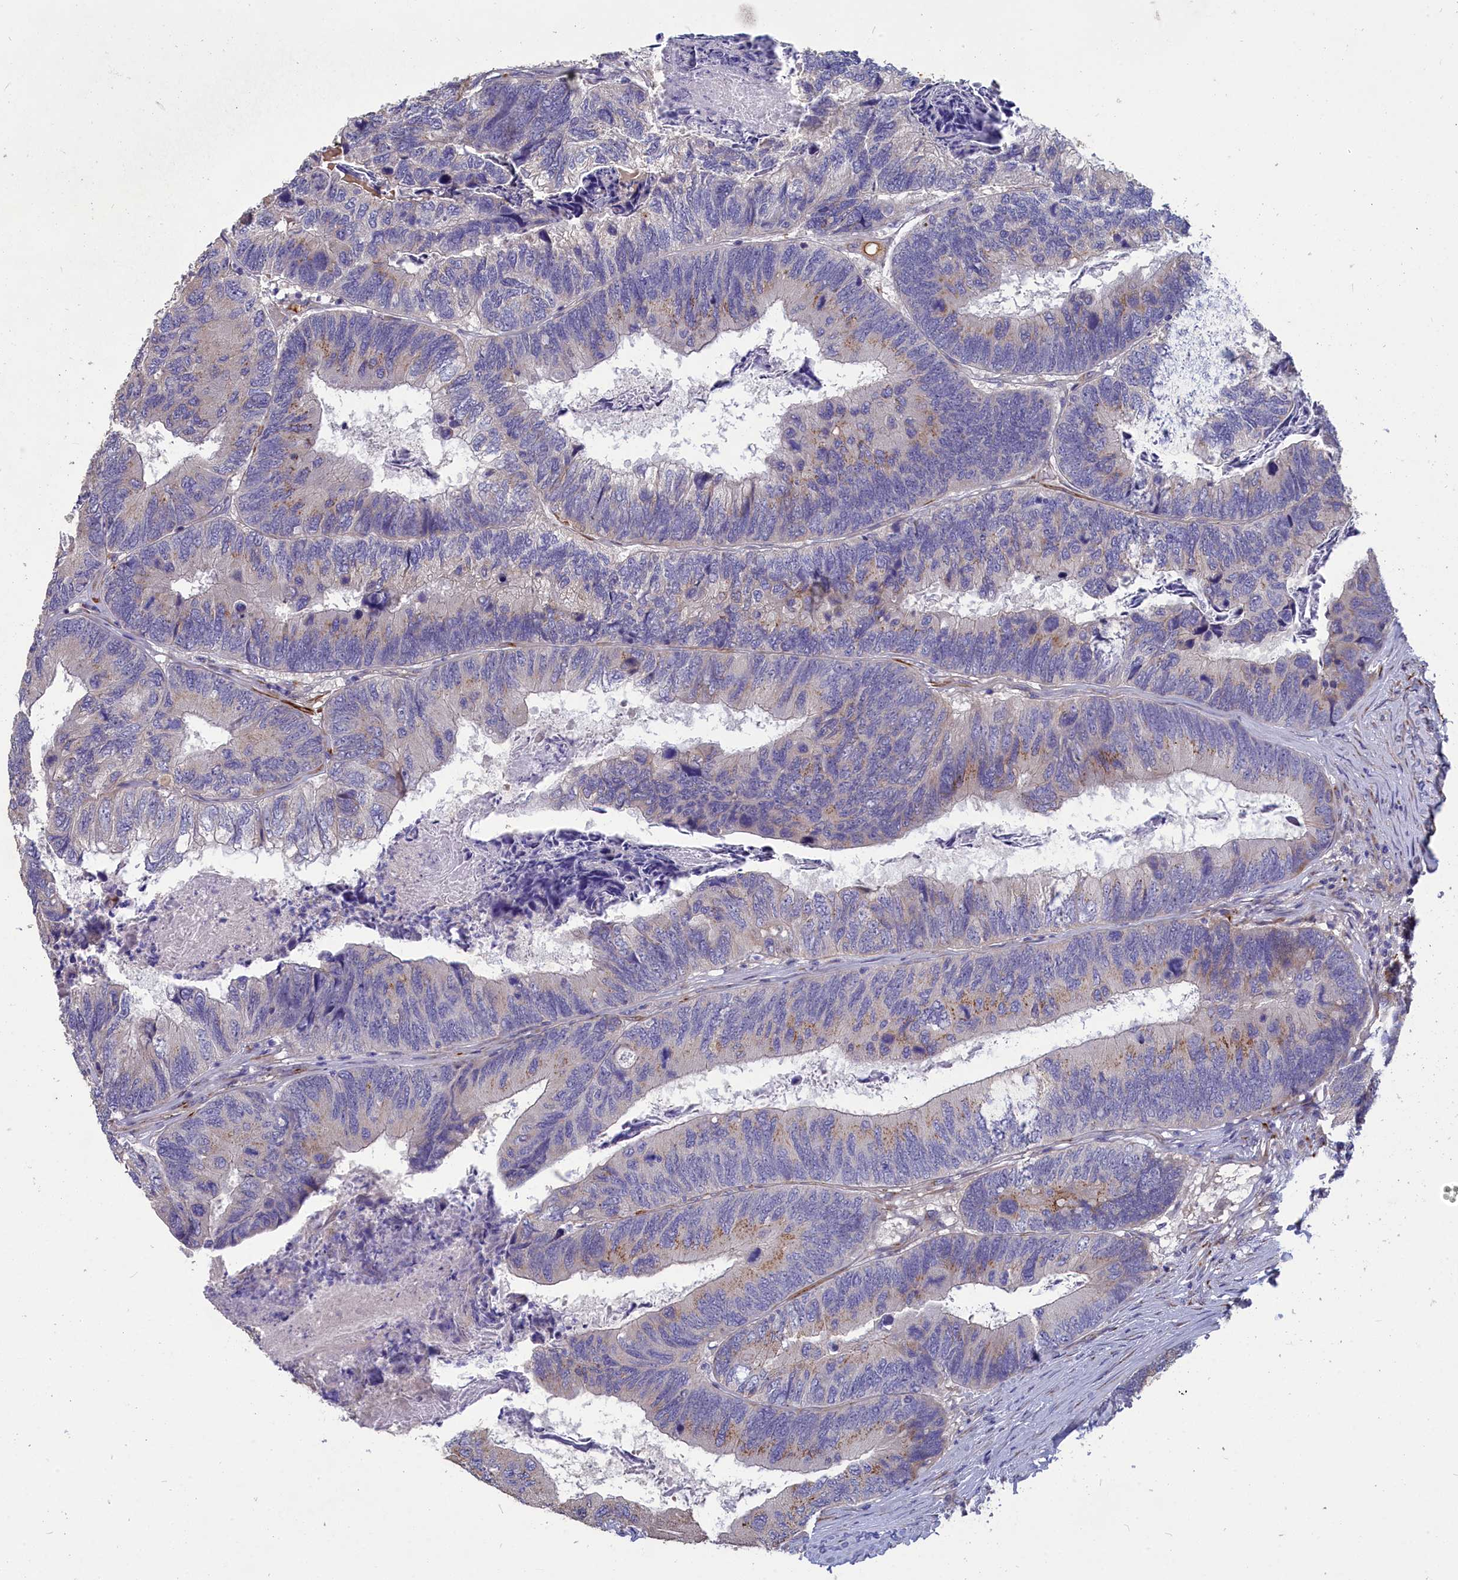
{"staining": {"intensity": "moderate", "quantity": "<25%", "location": "cytoplasmic/membranous"}, "tissue": "colorectal cancer", "cell_type": "Tumor cells", "image_type": "cancer", "snomed": [{"axis": "morphology", "description": "Adenocarcinoma, NOS"}, {"axis": "topography", "description": "Colon"}], "caption": "A histopathology image showing moderate cytoplasmic/membranous staining in approximately <25% of tumor cells in colorectal adenocarcinoma, as visualized by brown immunohistochemical staining.", "gene": "TUBGCP4", "patient": {"sex": "female", "age": 67}}